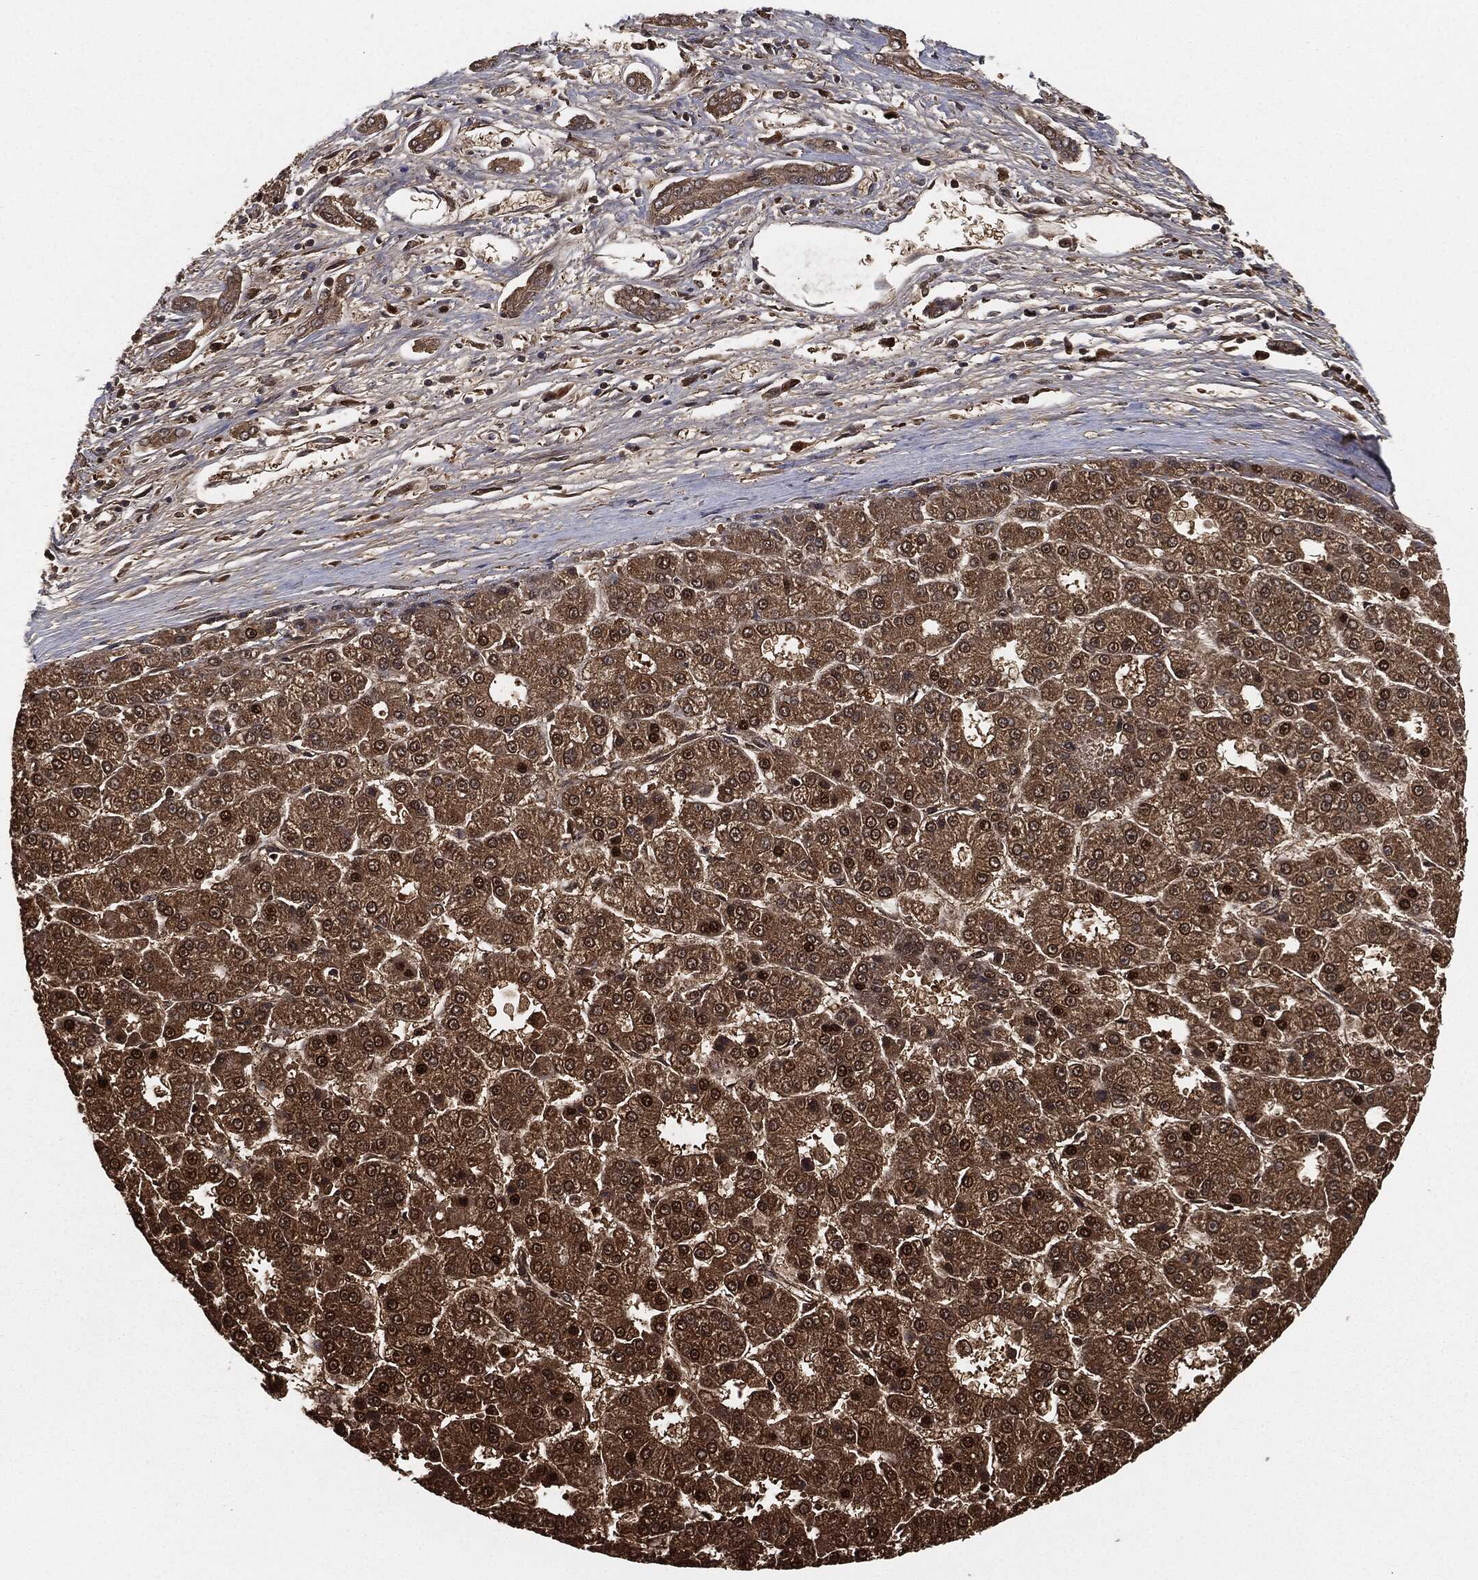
{"staining": {"intensity": "moderate", "quantity": ">75%", "location": "cytoplasmic/membranous,nuclear"}, "tissue": "liver cancer", "cell_type": "Tumor cells", "image_type": "cancer", "snomed": [{"axis": "morphology", "description": "Carcinoma, Hepatocellular, NOS"}, {"axis": "topography", "description": "Liver"}], "caption": "A brown stain shows moderate cytoplasmic/membranous and nuclear staining of a protein in human hepatocellular carcinoma (liver) tumor cells.", "gene": "CAPRIN2", "patient": {"sex": "male", "age": 70}}